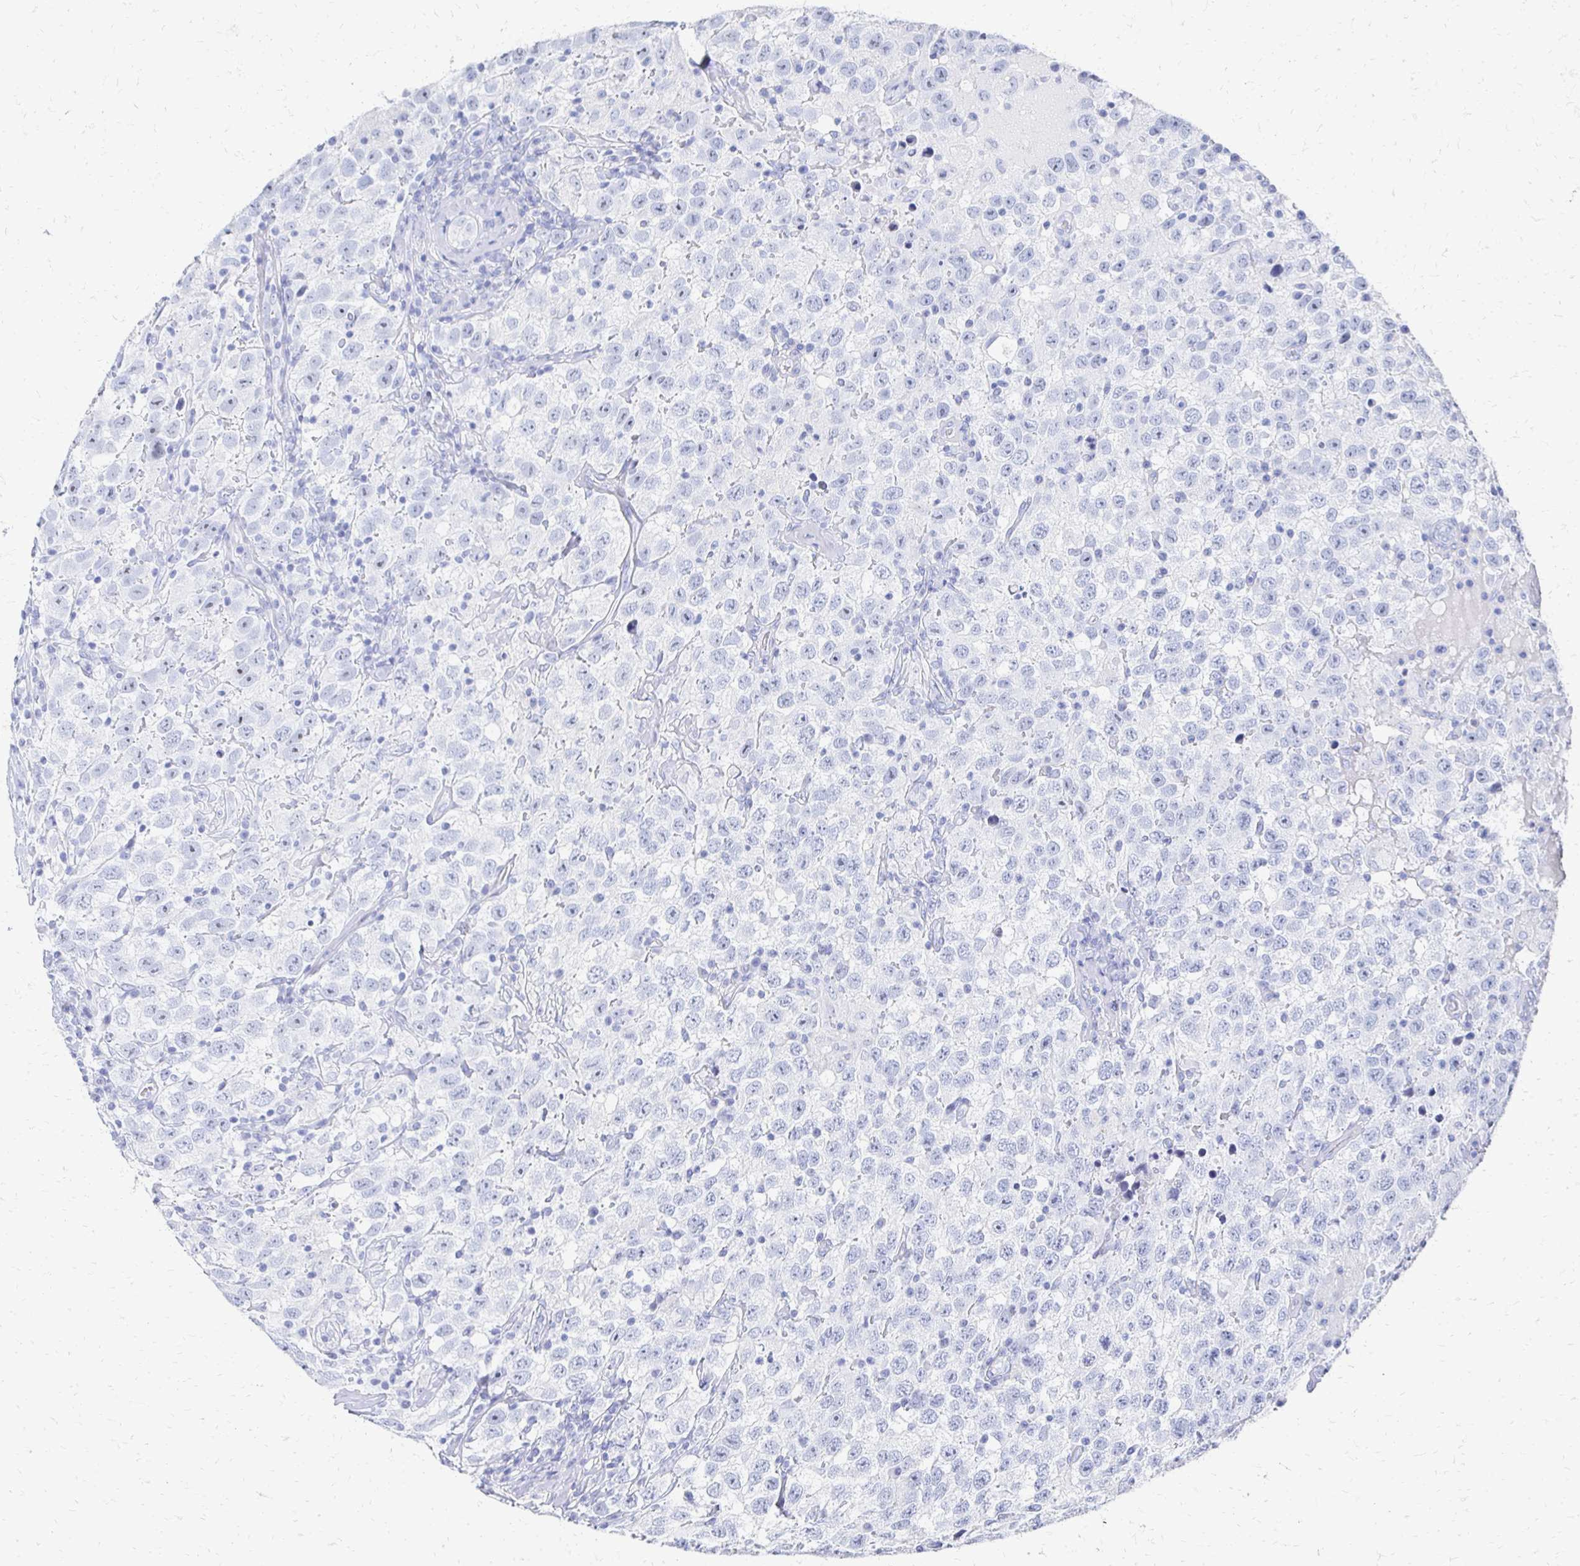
{"staining": {"intensity": "negative", "quantity": "none", "location": "none"}, "tissue": "testis cancer", "cell_type": "Tumor cells", "image_type": "cancer", "snomed": [{"axis": "morphology", "description": "Seminoma, NOS"}, {"axis": "topography", "description": "Testis"}], "caption": "This micrograph is of seminoma (testis) stained with immunohistochemistry to label a protein in brown with the nuclei are counter-stained blue. There is no staining in tumor cells.", "gene": "CST6", "patient": {"sex": "male", "age": 41}}